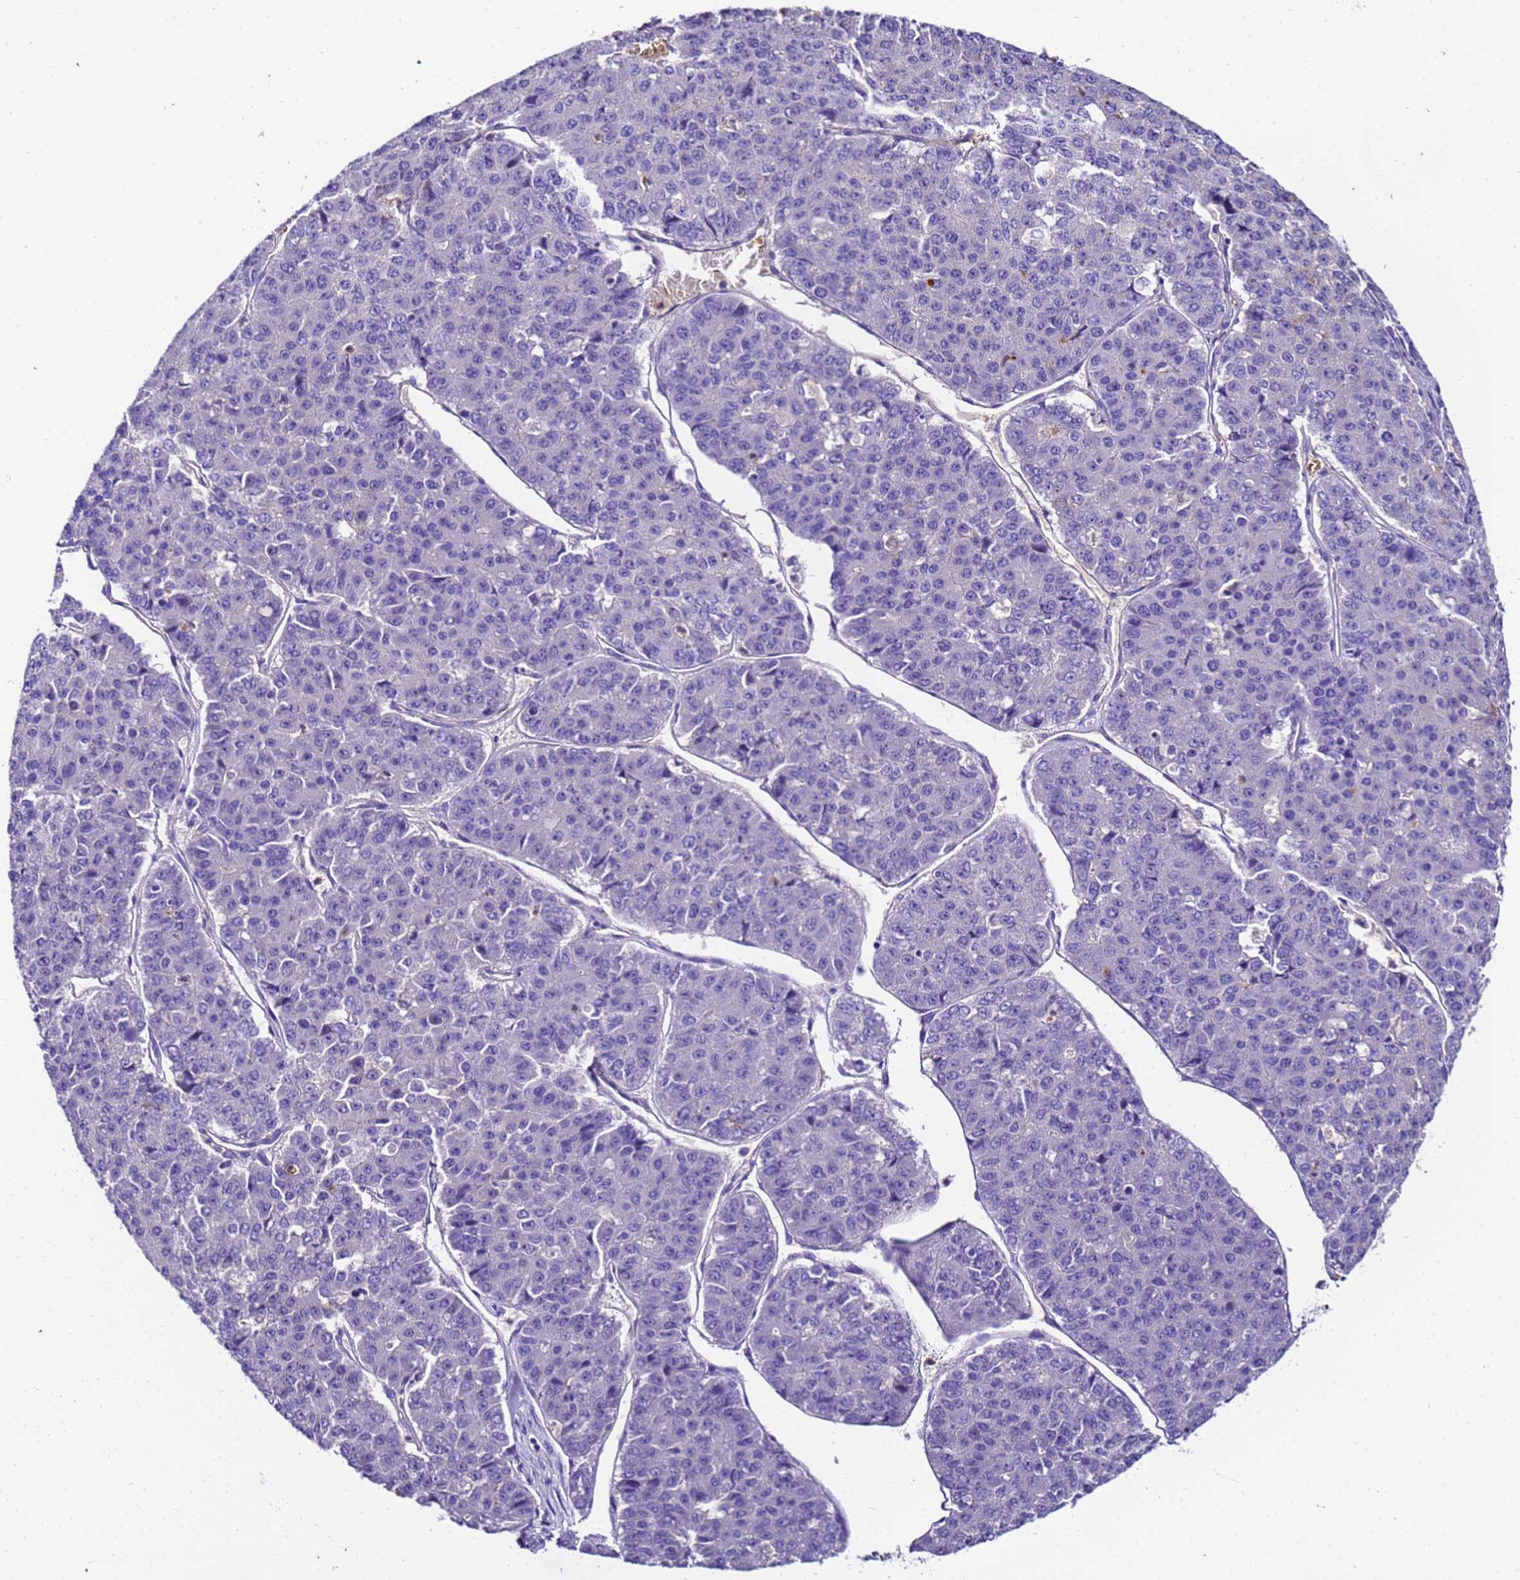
{"staining": {"intensity": "negative", "quantity": "none", "location": "none"}, "tissue": "pancreatic cancer", "cell_type": "Tumor cells", "image_type": "cancer", "snomed": [{"axis": "morphology", "description": "Adenocarcinoma, NOS"}, {"axis": "topography", "description": "Pancreas"}], "caption": "High power microscopy histopathology image of an immunohistochemistry micrograph of pancreatic cancer, revealing no significant staining in tumor cells.", "gene": "UGT2A1", "patient": {"sex": "male", "age": 50}}